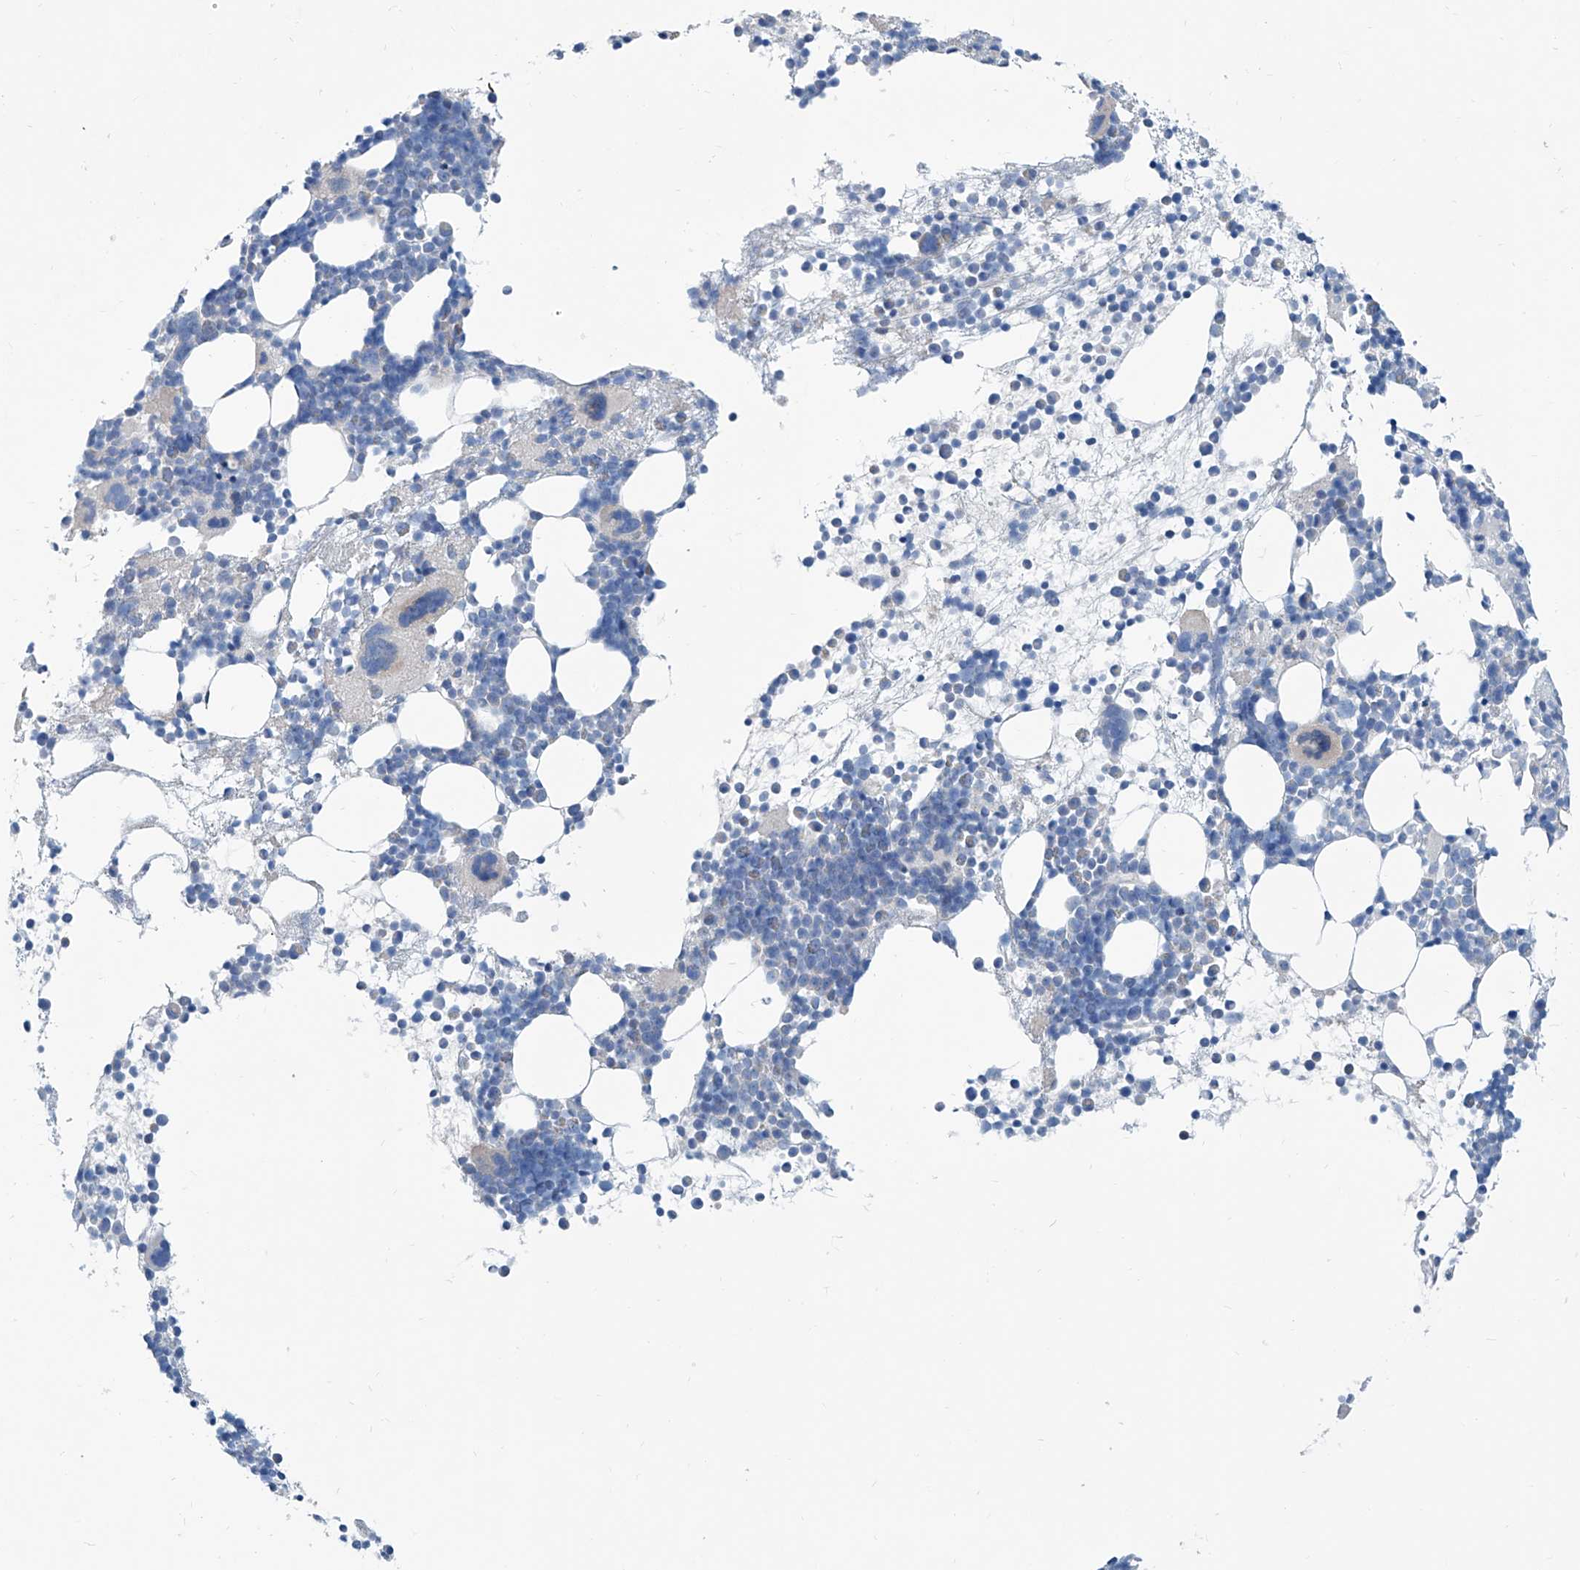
{"staining": {"intensity": "negative", "quantity": "none", "location": "none"}, "tissue": "bone marrow", "cell_type": "Hematopoietic cells", "image_type": "normal", "snomed": [{"axis": "morphology", "description": "Normal tissue, NOS"}, {"axis": "topography", "description": "Bone marrow"}], "caption": "An immunohistochemistry (IHC) image of normal bone marrow is shown. There is no staining in hematopoietic cells of bone marrow. (DAB (3,3'-diaminobenzidine) IHC, high magnification).", "gene": "ZNF519", "patient": {"sex": "female", "age": 57}}